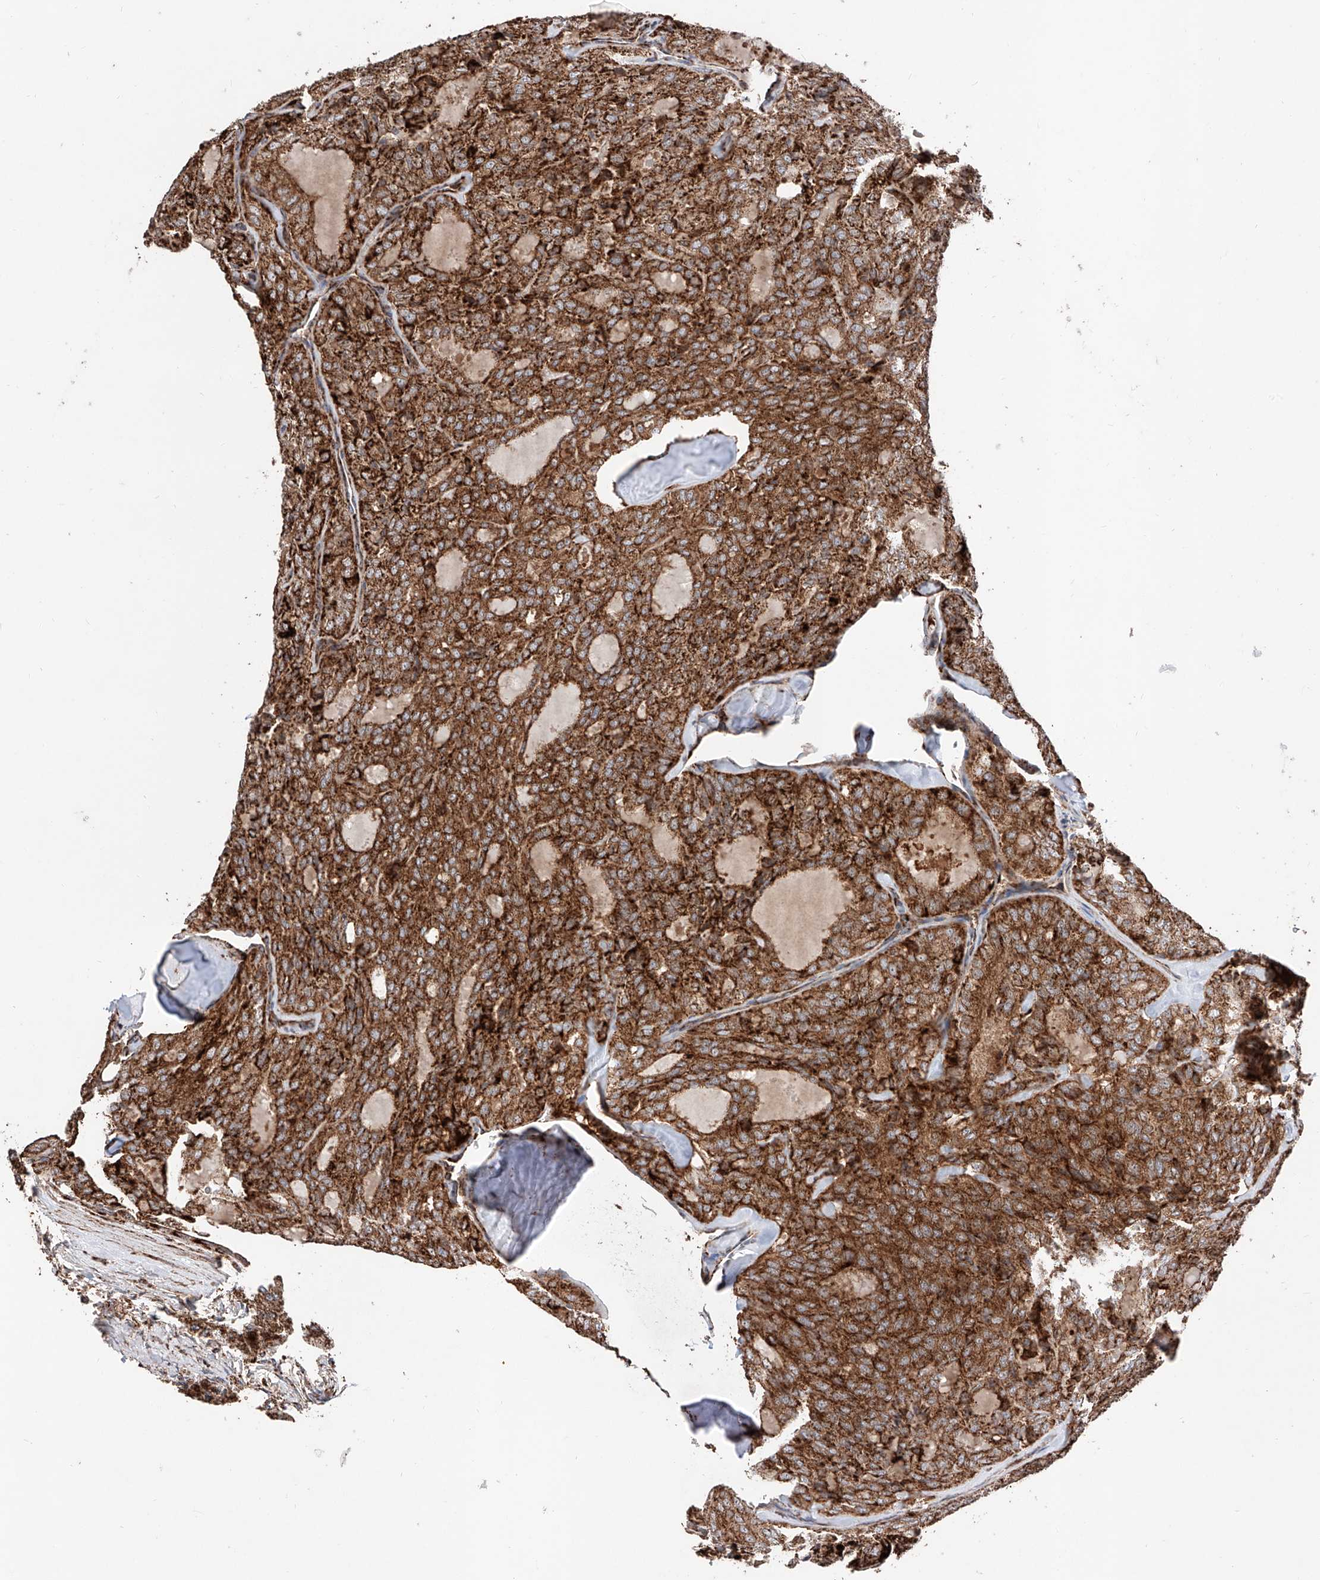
{"staining": {"intensity": "strong", "quantity": ">75%", "location": "cytoplasmic/membranous"}, "tissue": "thyroid cancer", "cell_type": "Tumor cells", "image_type": "cancer", "snomed": [{"axis": "morphology", "description": "Follicular adenoma carcinoma, NOS"}, {"axis": "topography", "description": "Thyroid gland"}], "caption": "Protein staining of follicular adenoma carcinoma (thyroid) tissue shows strong cytoplasmic/membranous staining in approximately >75% of tumor cells.", "gene": "PISD", "patient": {"sex": "male", "age": 75}}